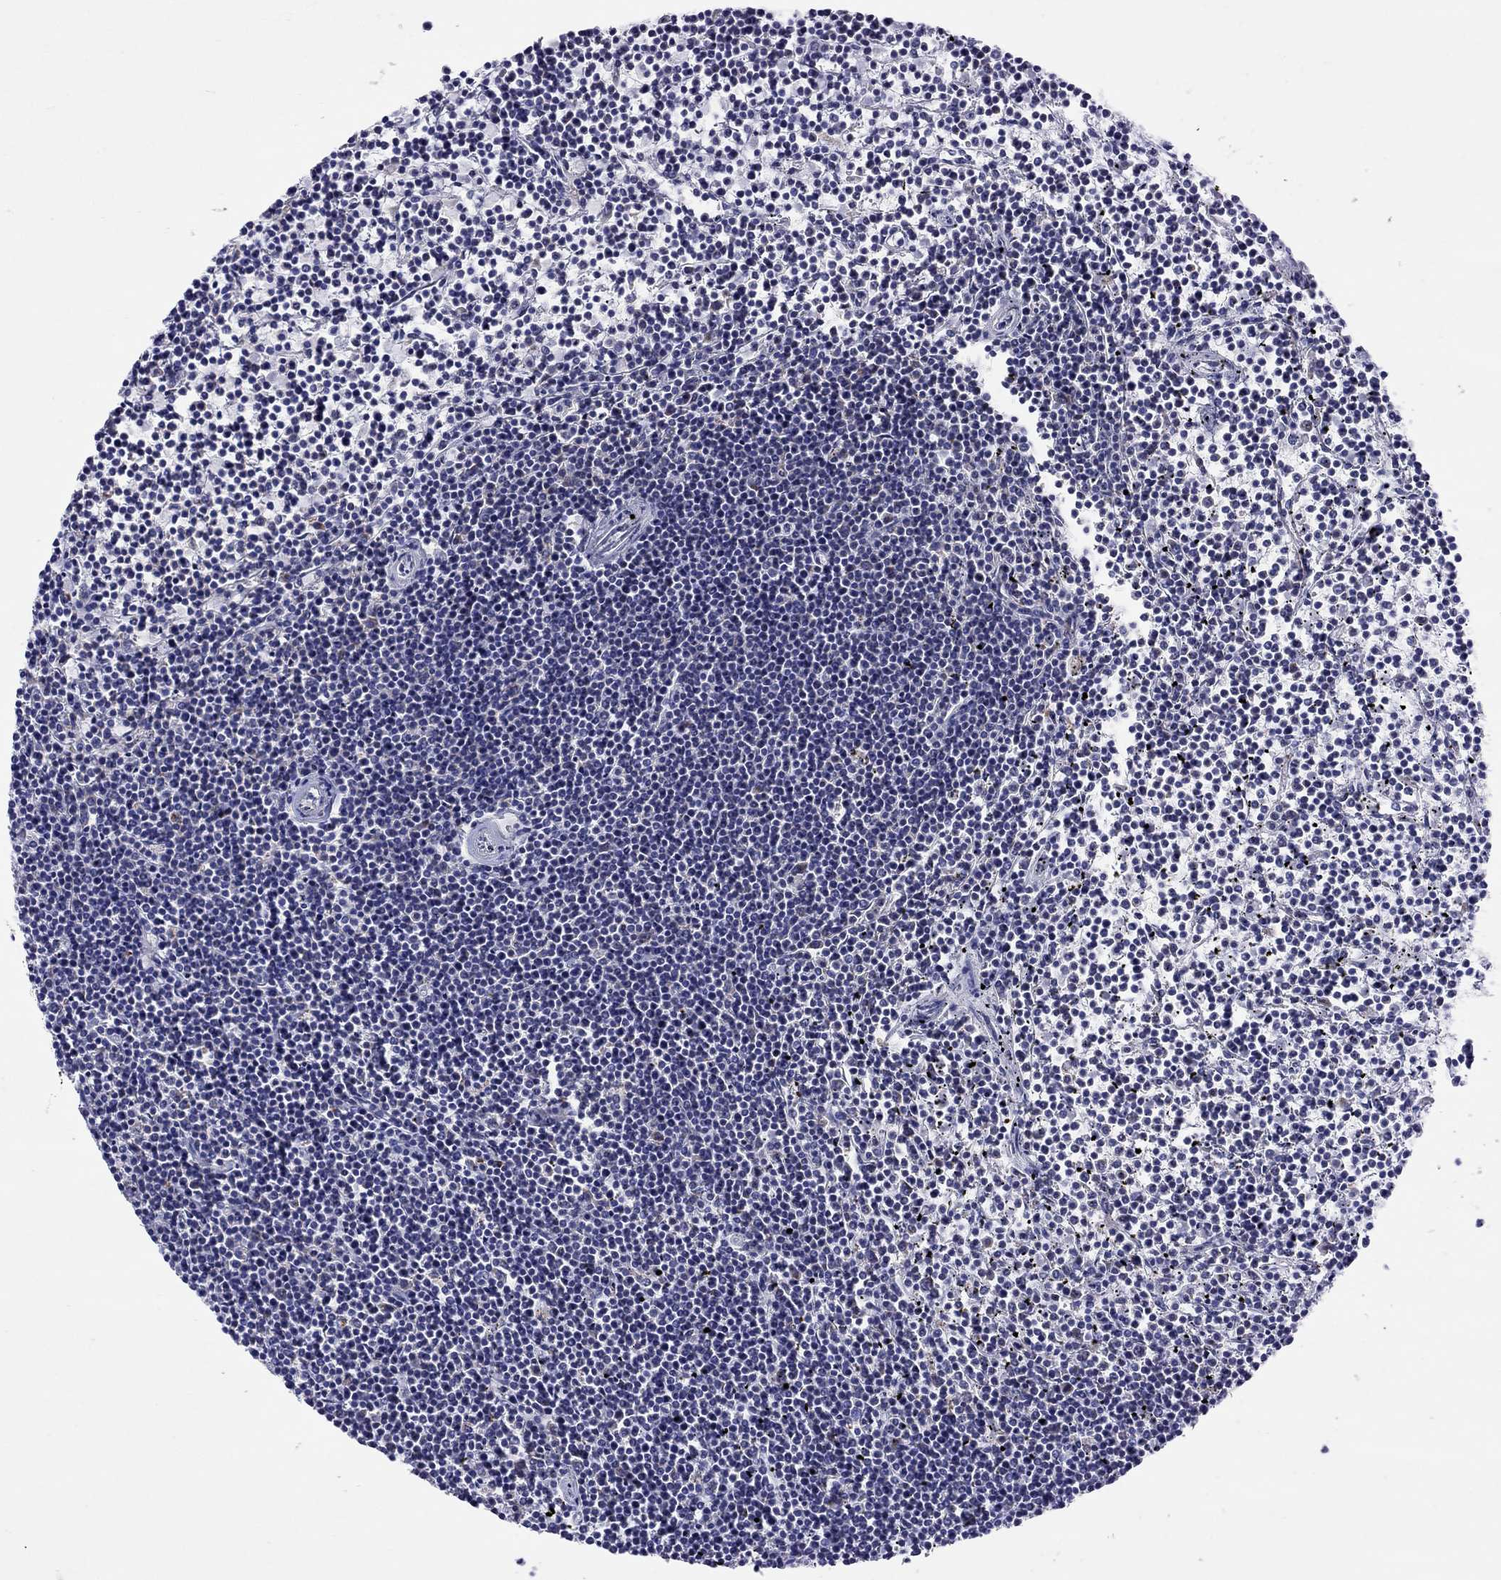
{"staining": {"intensity": "negative", "quantity": "none", "location": "none"}, "tissue": "lymphoma", "cell_type": "Tumor cells", "image_type": "cancer", "snomed": [{"axis": "morphology", "description": "Malignant lymphoma, non-Hodgkin's type, Low grade"}, {"axis": "topography", "description": "Spleen"}], "caption": "This image is of lymphoma stained with immunohistochemistry to label a protein in brown with the nuclei are counter-stained blue. There is no expression in tumor cells.", "gene": "COL9A1", "patient": {"sex": "female", "age": 19}}